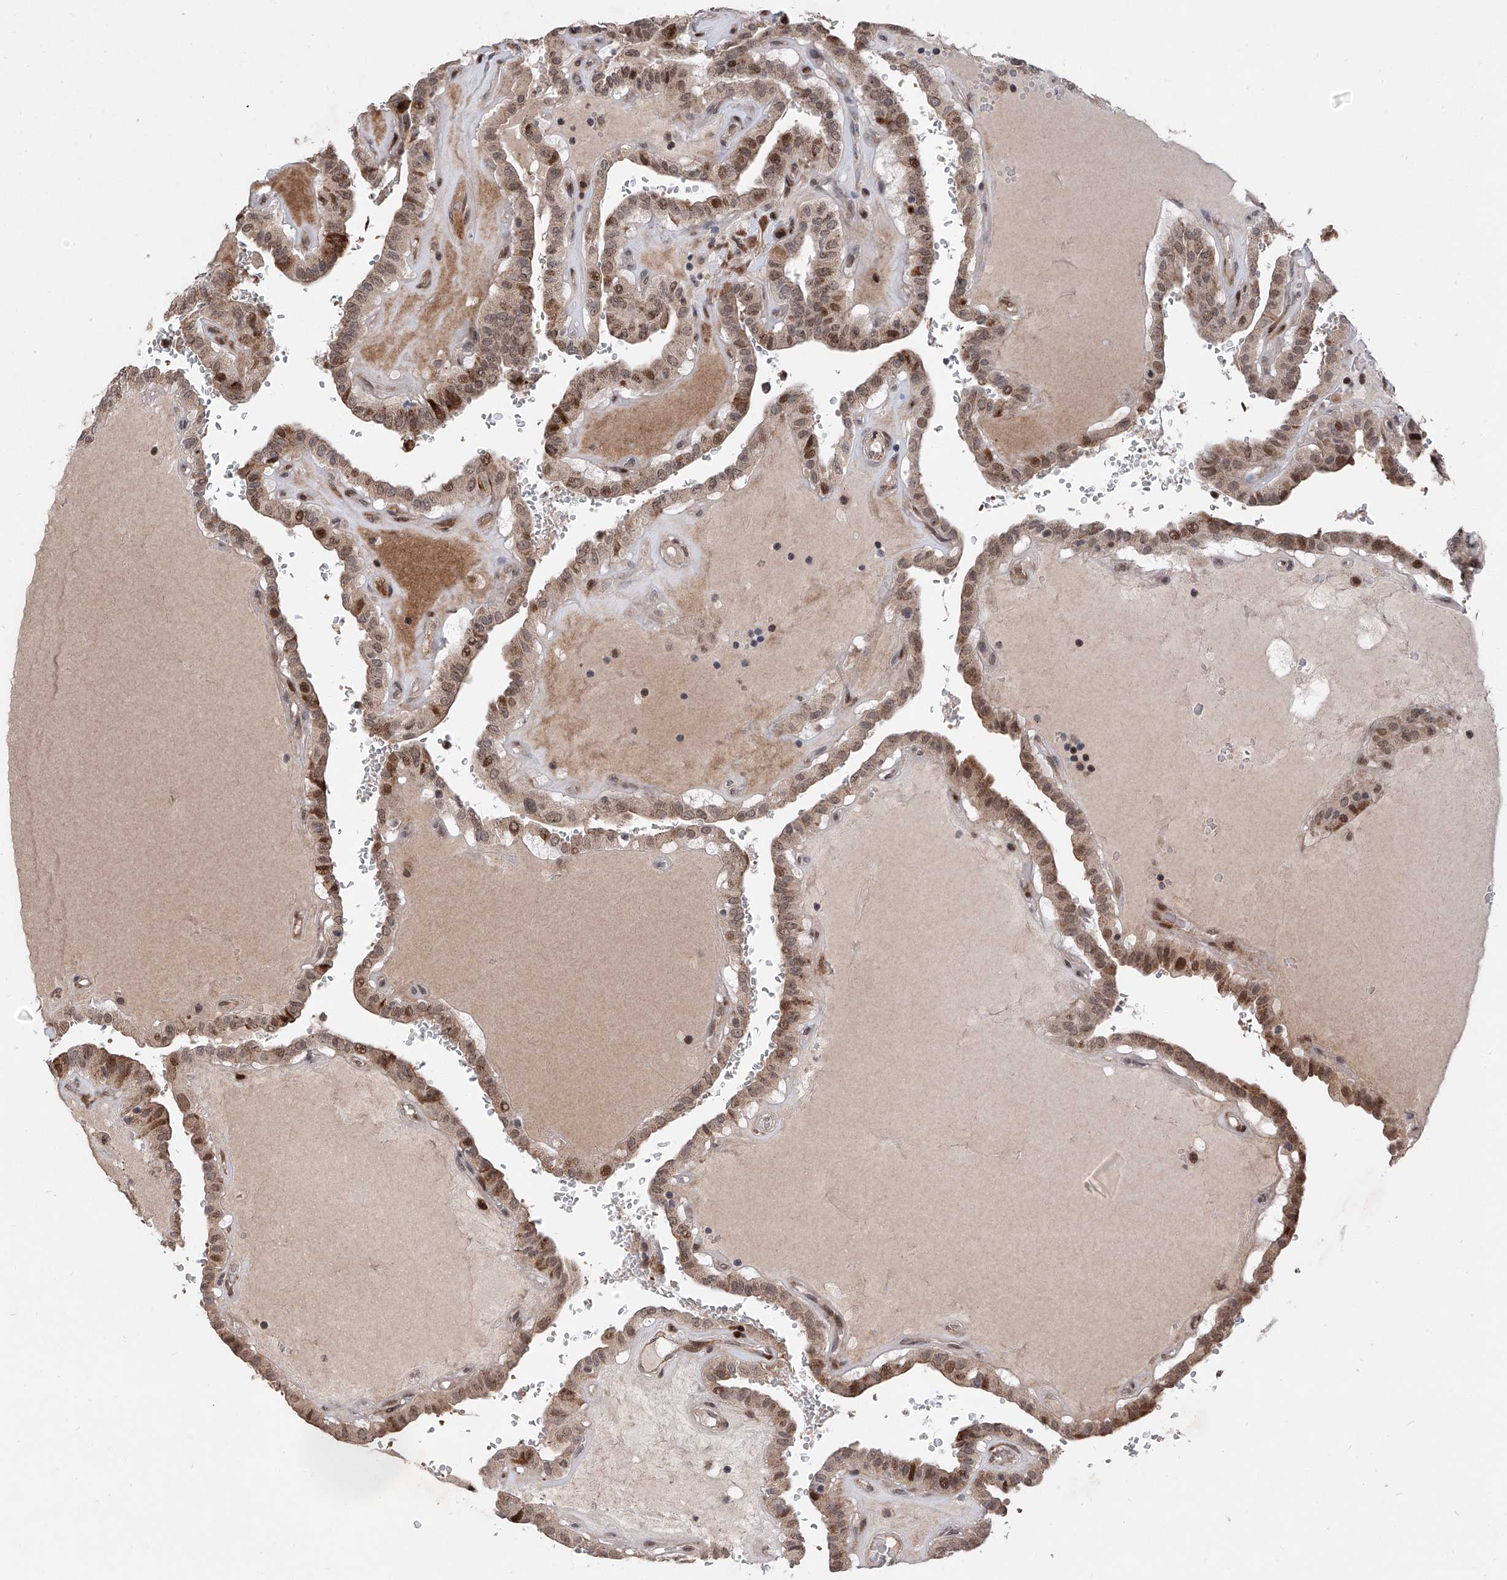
{"staining": {"intensity": "moderate", "quantity": ">75%", "location": "cytoplasmic/membranous,nuclear"}, "tissue": "thyroid cancer", "cell_type": "Tumor cells", "image_type": "cancer", "snomed": [{"axis": "morphology", "description": "Papillary adenocarcinoma, NOS"}, {"axis": "topography", "description": "Thyroid gland"}], "caption": "Approximately >75% of tumor cells in human thyroid cancer (papillary adenocarcinoma) display moderate cytoplasmic/membranous and nuclear protein expression as visualized by brown immunohistochemical staining.", "gene": "FARP2", "patient": {"sex": "male", "age": 77}}